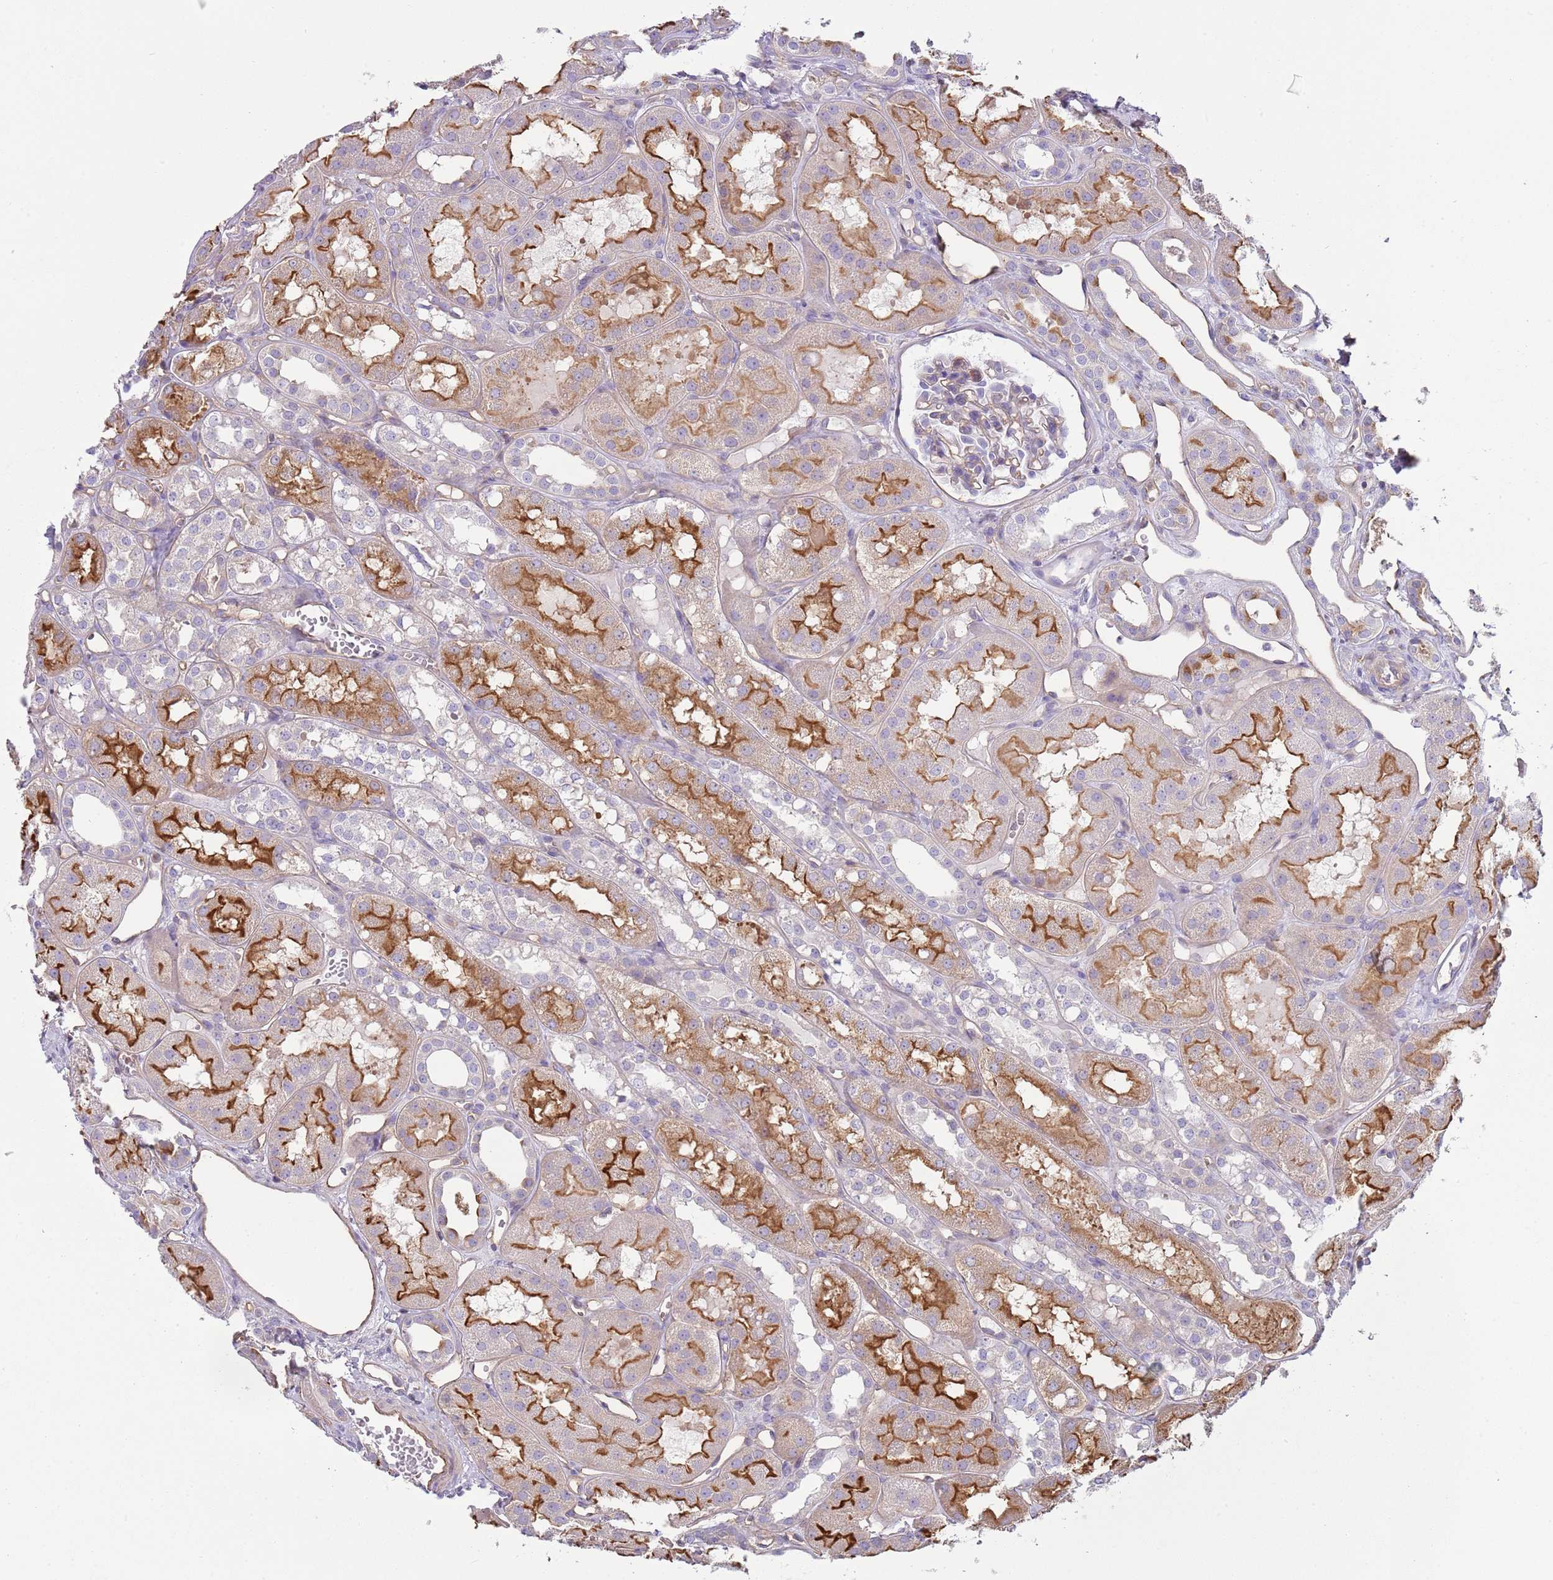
{"staining": {"intensity": "weak", "quantity": "25%-75%", "location": "cytoplasmic/membranous"}, "tissue": "kidney", "cell_type": "Cells in glomeruli", "image_type": "normal", "snomed": [{"axis": "morphology", "description": "Normal tissue, NOS"}, {"axis": "topography", "description": "Kidney"}], "caption": "Unremarkable kidney demonstrates weak cytoplasmic/membranous expression in about 25%-75% of cells in glomeruli.", "gene": "GNAI1", "patient": {"sex": "male", "age": 16}}